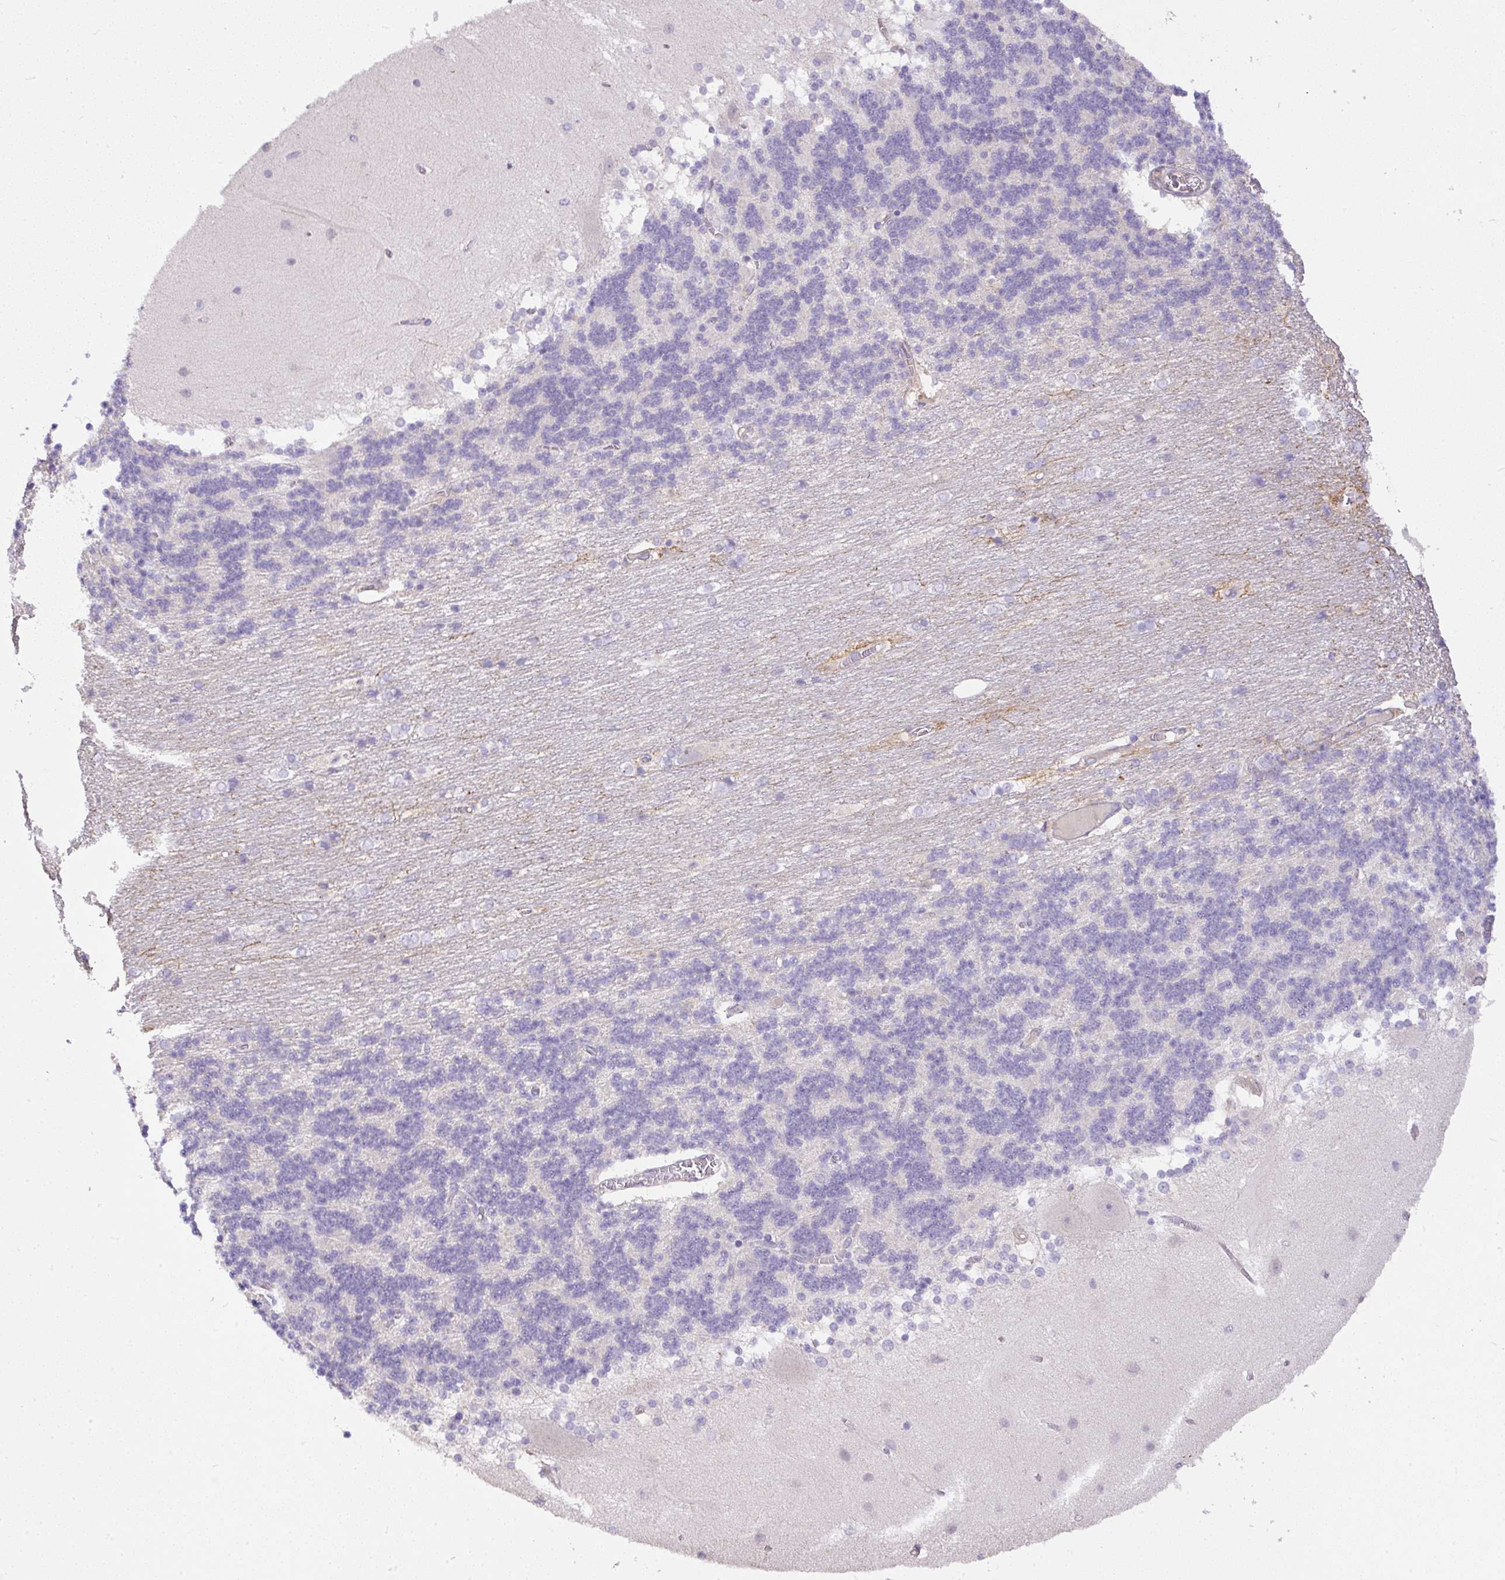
{"staining": {"intensity": "negative", "quantity": "none", "location": "none"}, "tissue": "cerebellum", "cell_type": "Cells in granular layer", "image_type": "normal", "snomed": [{"axis": "morphology", "description": "Normal tissue, NOS"}, {"axis": "topography", "description": "Cerebellum"}], "caption": "The histopathology image shows no significant staining in cells in granular layer of cerebellum. (Immunohistochemistry, brightfield microscopy, high magnification).", "gene": "DAPK1", "patient": {"sex": "female", "age": 54}}